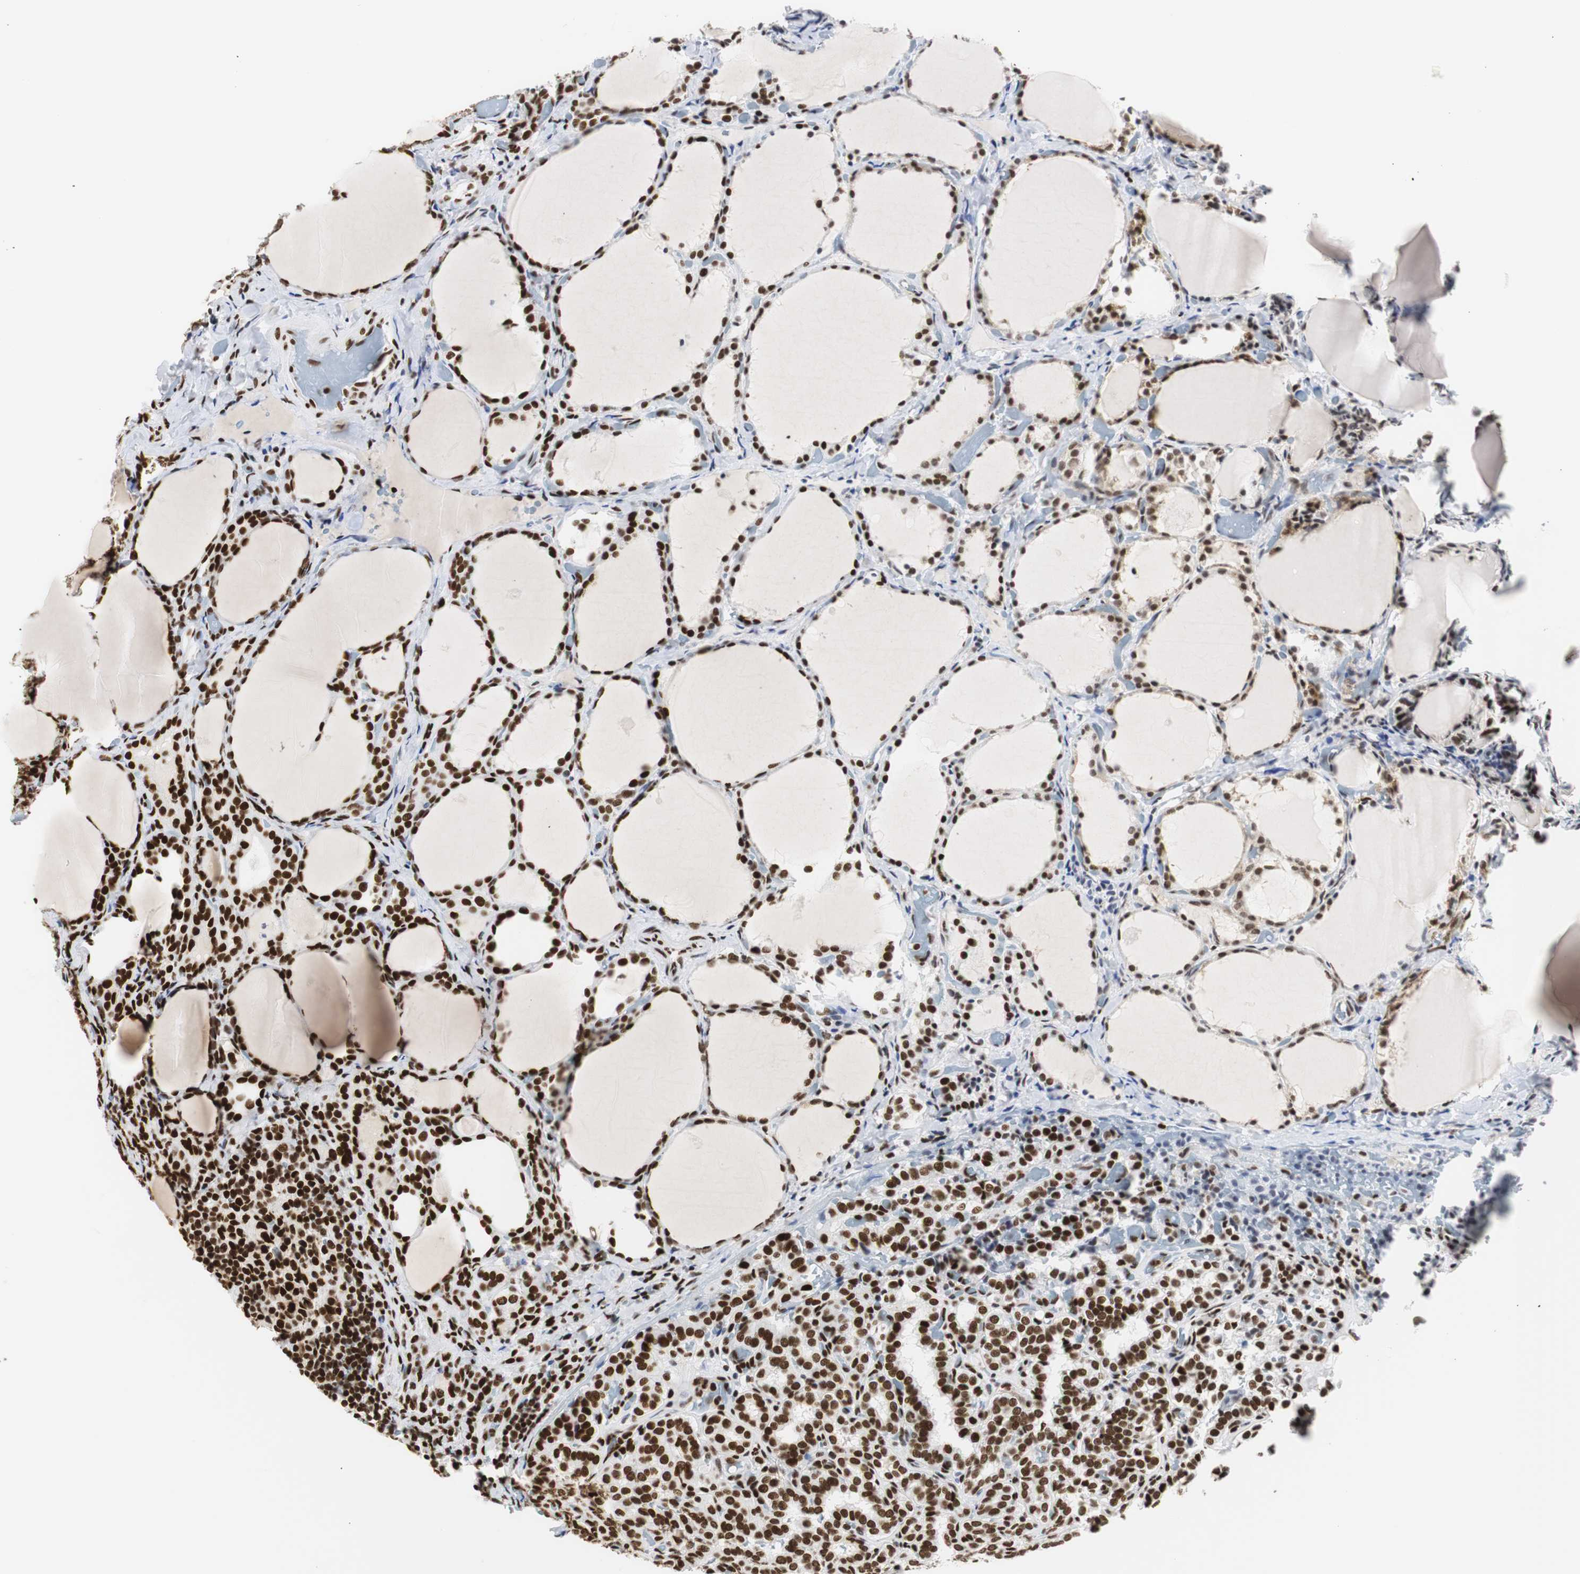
{"staining": {"intensity": "strong", "quantity": ">75%", "location": "nuclear"}, "tissue": "thyroid cancer", "cell_type": "Tumor cells", "image_type": "cancer", "snomed": [{"axis": "morphology", "description": "Normal tissue, NOS"}, {"axis": "morphology", "description": "Papillary adenocarcinoma, NOS"}, {"axis": "topography", "description": "Thyroid gland"}], "caption": "Strong nuclear staining for a protein is present in approximately >75% of tumor cells of papillary adenocarcinoma (thyroid) using immunohistochemistry (IHC).", "gene": "HNRNPH2", "patient": {"sex": "female", "age": 30}}